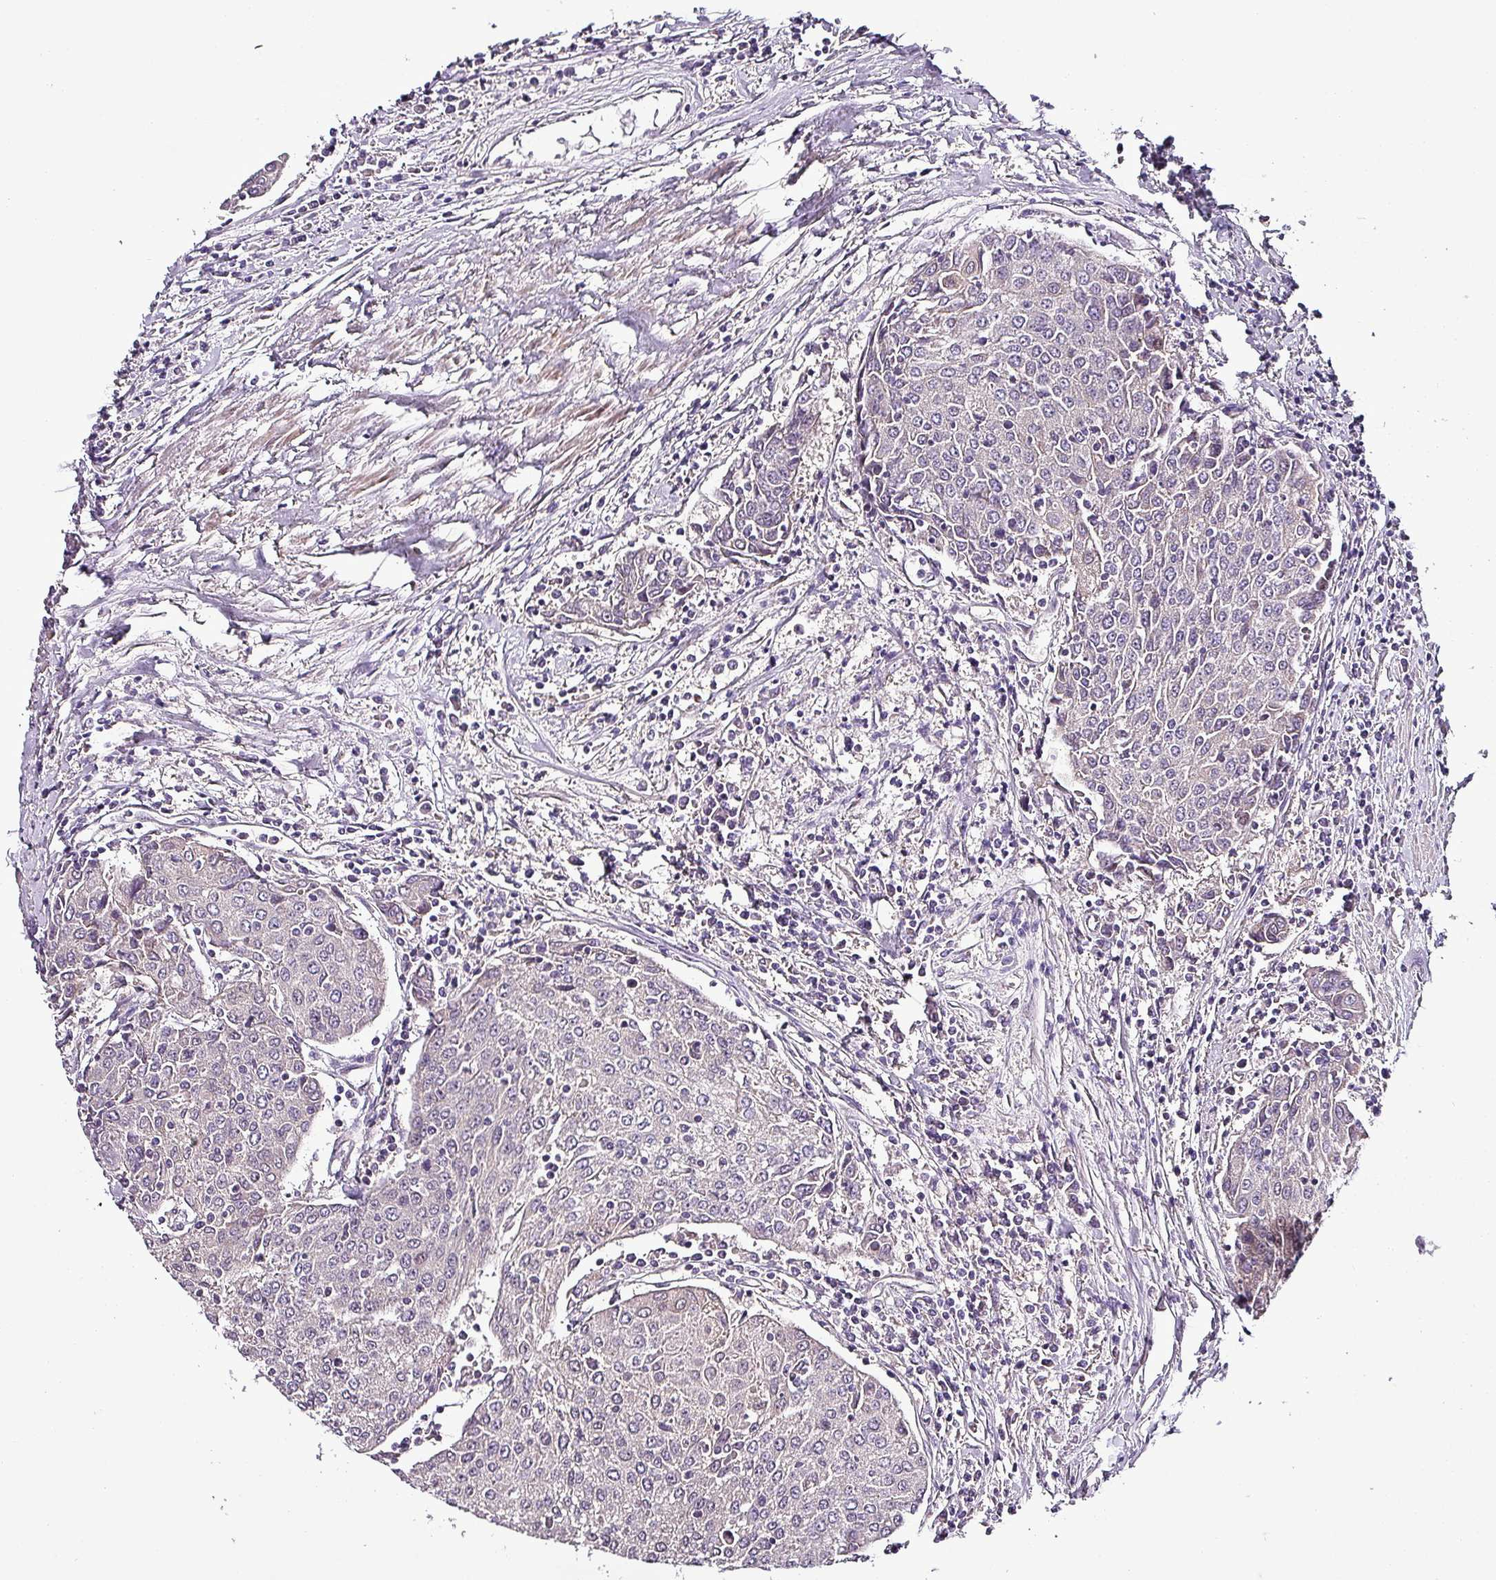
{"staining": {"intensity": "negative", "quantity": "none", "location": "none"}, "tissue": "urothelial cancer", "cell_type": "Tumor cells", "image_type": "cancer", "snomed": [{"axis": "morphology", "description": "Urothelial carcinoma, High grade"}, {"axis": "topography", "description": "Urinary bladder"}], "caption": "There is no significant expression in tumor cells of urothelial cancer.", "gene": "GRAPL", "patient": {"sex": "female", "age": 85}}